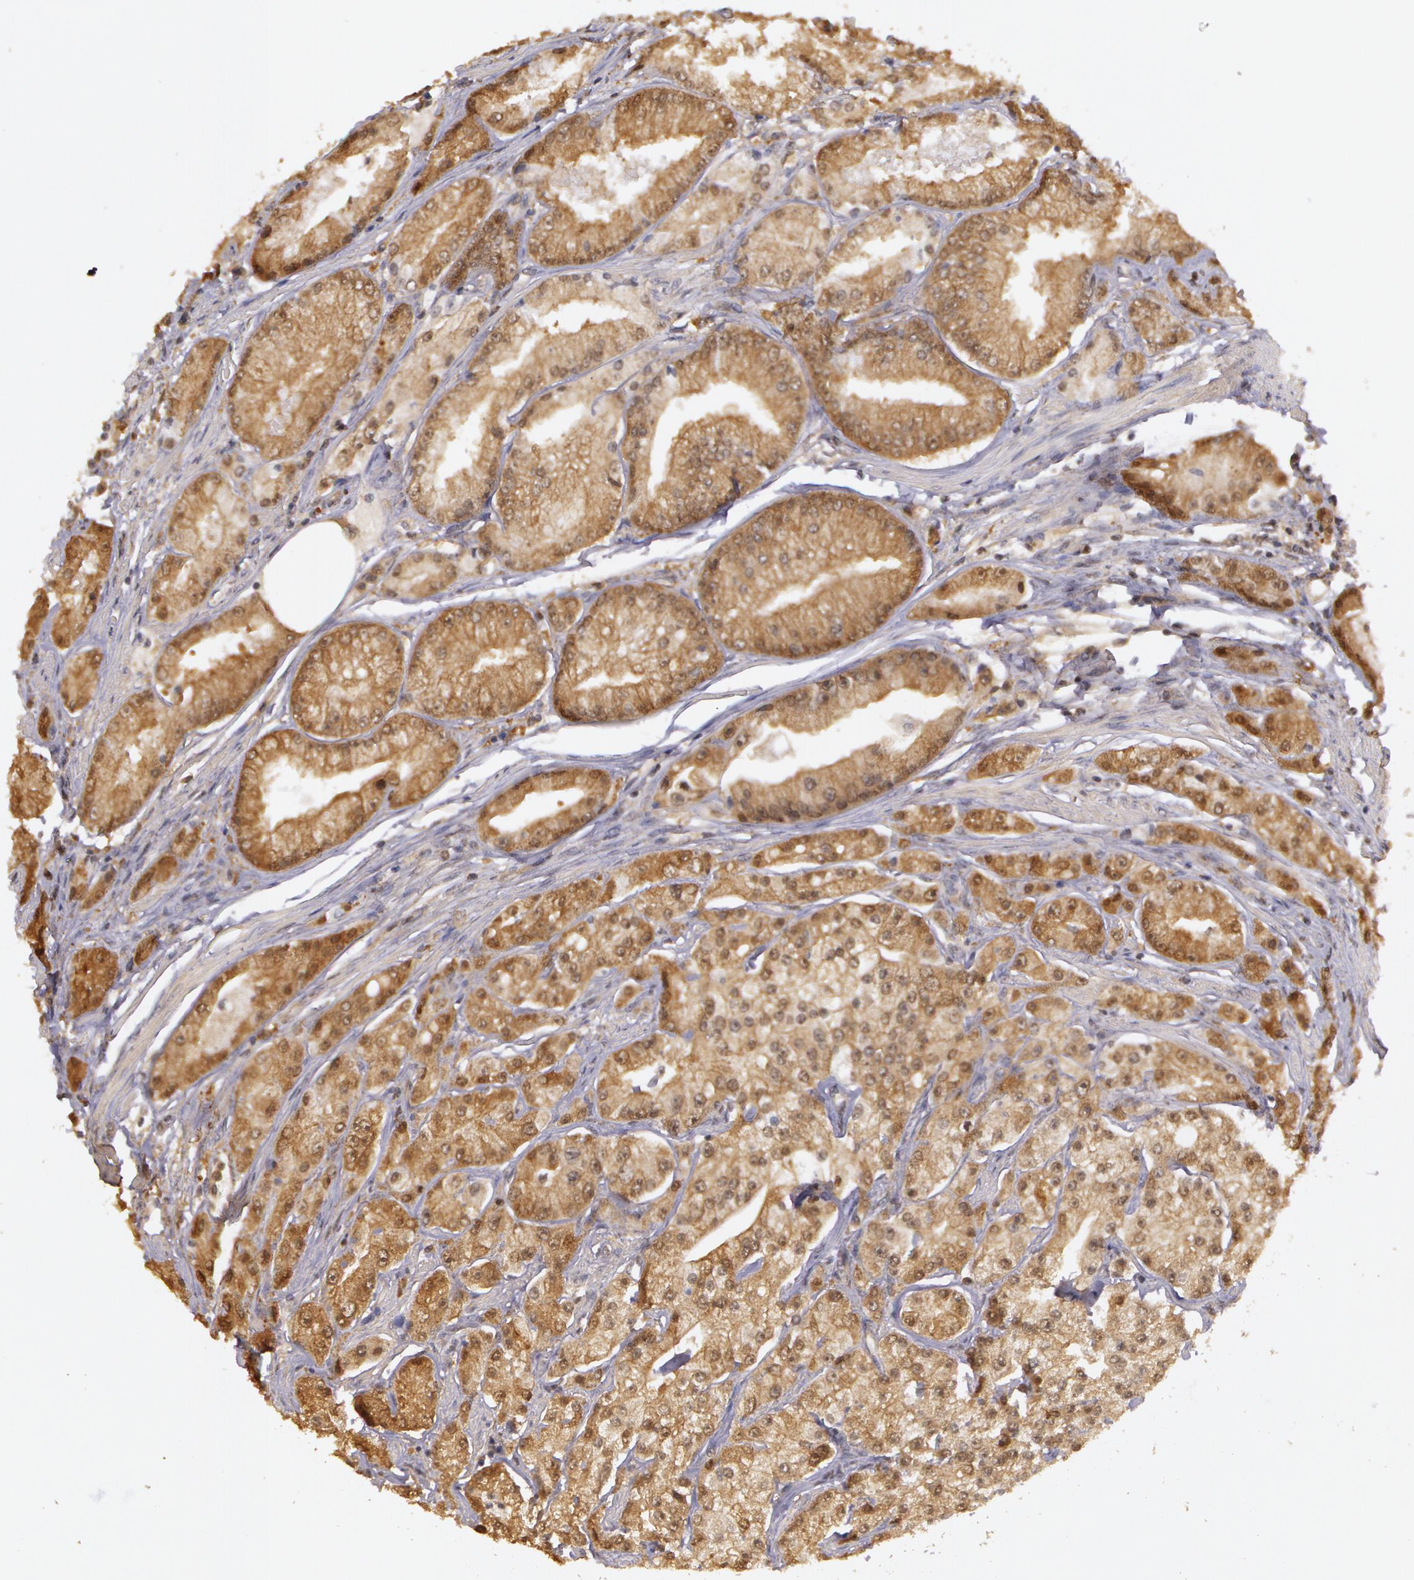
{"staining": {"intensity": "weak", "quantity": ">75%", "location": "cytoplasmic/membranous"}, "tissue": "prostate cancer", "cell_type": "Tumor cells", "image_type": "cancer", "snomed": [{"axis": "morphology", "description": "Adenocarcinoma, Medium grade"}, {"axis": "topography", "description": "Prostate"}], "caption": "A micrograph of prostate cancer stained for a protein demonstrates weak cytoplasmic/membranous brown staining in tumor cells.", "gene": "AHSA1", "patient": {"sex": "male", "age": 72}}